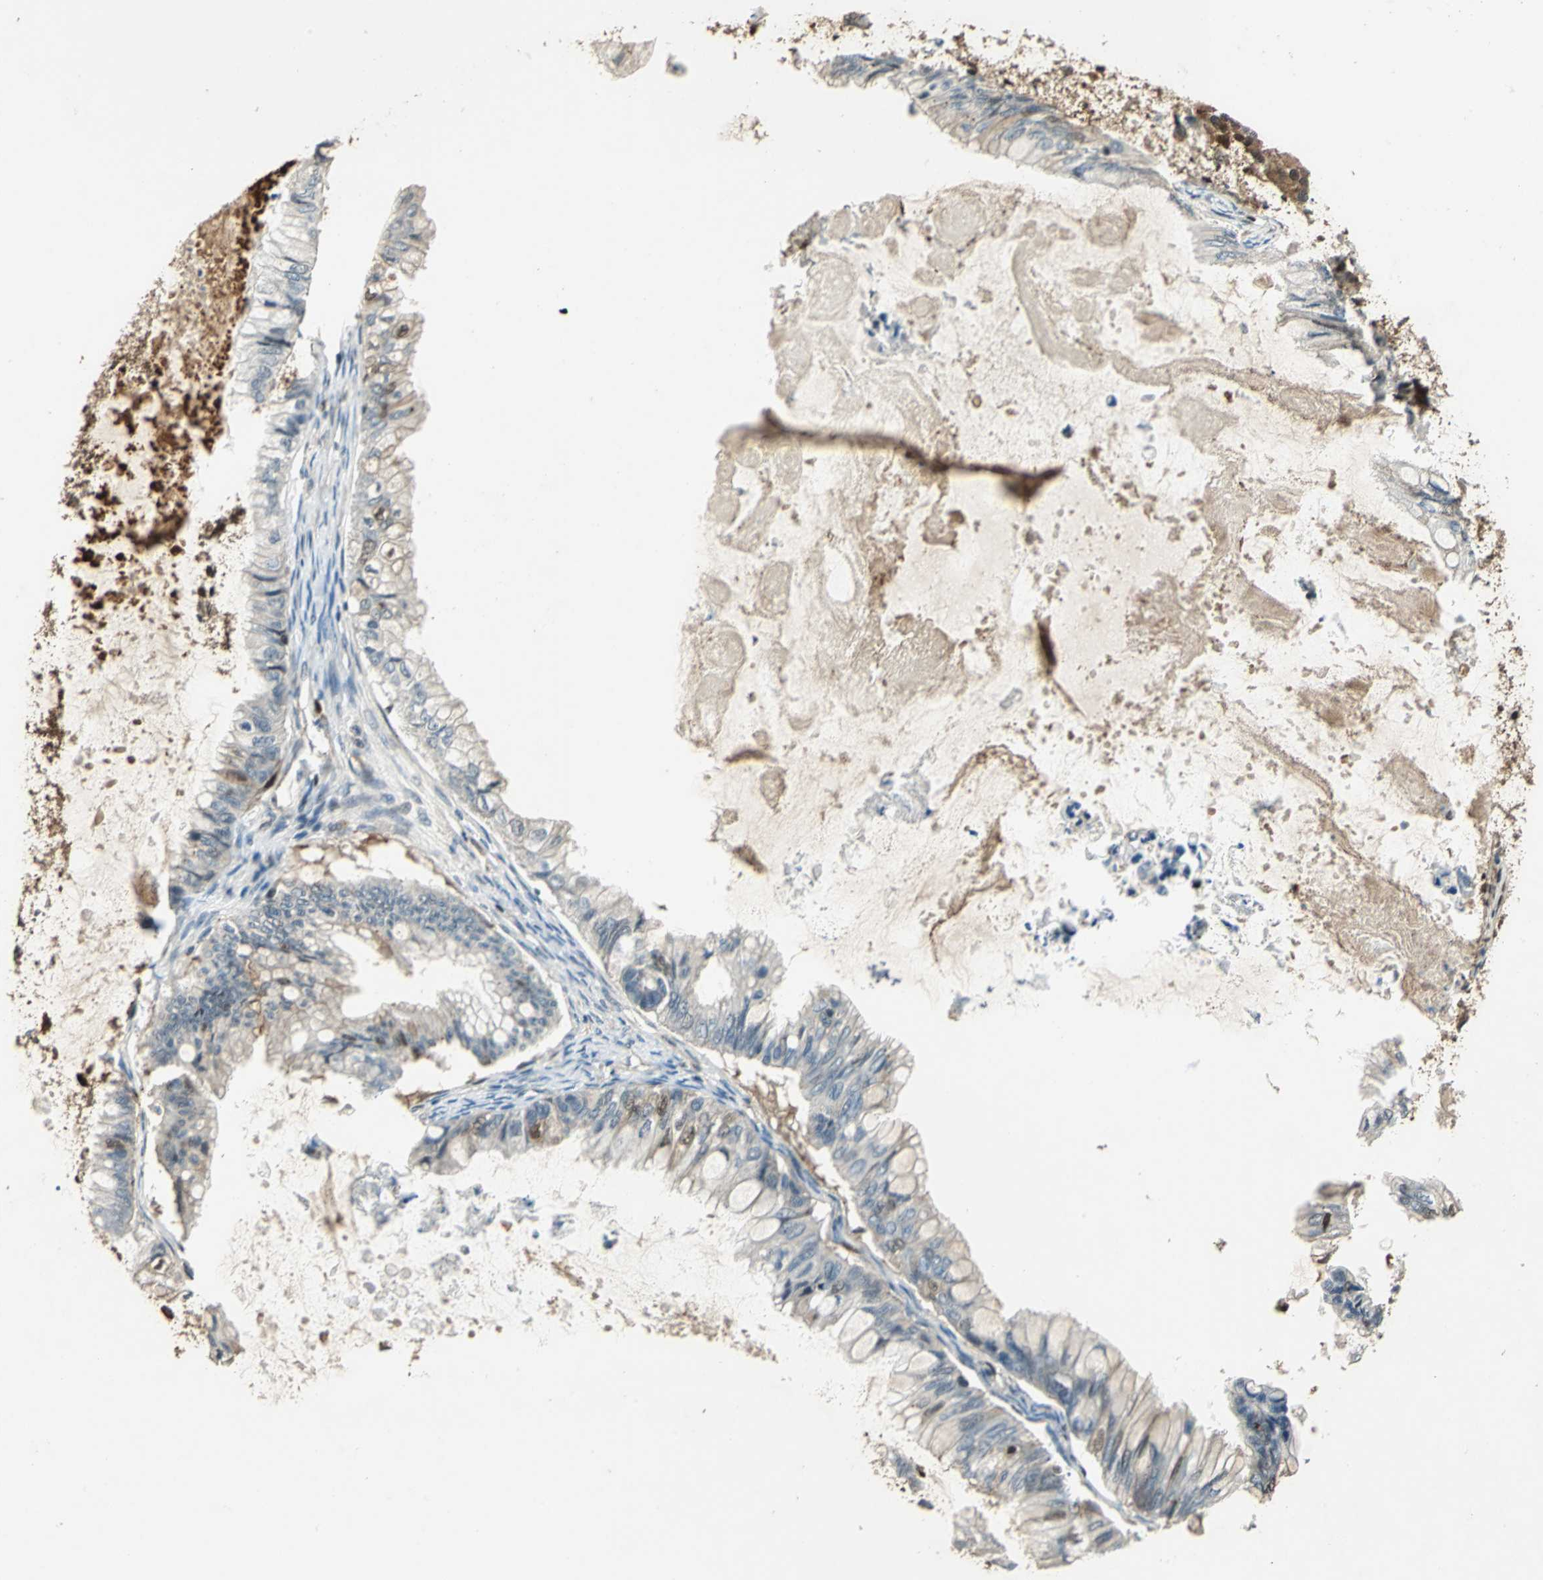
{"staining": {"intensity": "weak", "quantity": "<25%", "location": "cytoplasmic/membranous"}, "tissue": "ovarian cancer", "cell_type": "Tumor cells", "image_type": "cancer", "snomed": [{"axis": "morphology", "description": "Cystadenocarcinoma, mucinous, NOS"}, {"axis": "topography", "description": "Ovary"}], "caption": "This is a image of immunohistochemistry (IHC) staining of mucinous cystadenocarcinoma (ovarian), which shows no staining in tumor cells. The staining was performed using DAB to visualize the protein expression in brown, while the nuclei were stained in blue with hematoxylin (Magnification: 20x).", "gene": "PPP1R13L", "patient": {"sex": "female", "age": 80}}